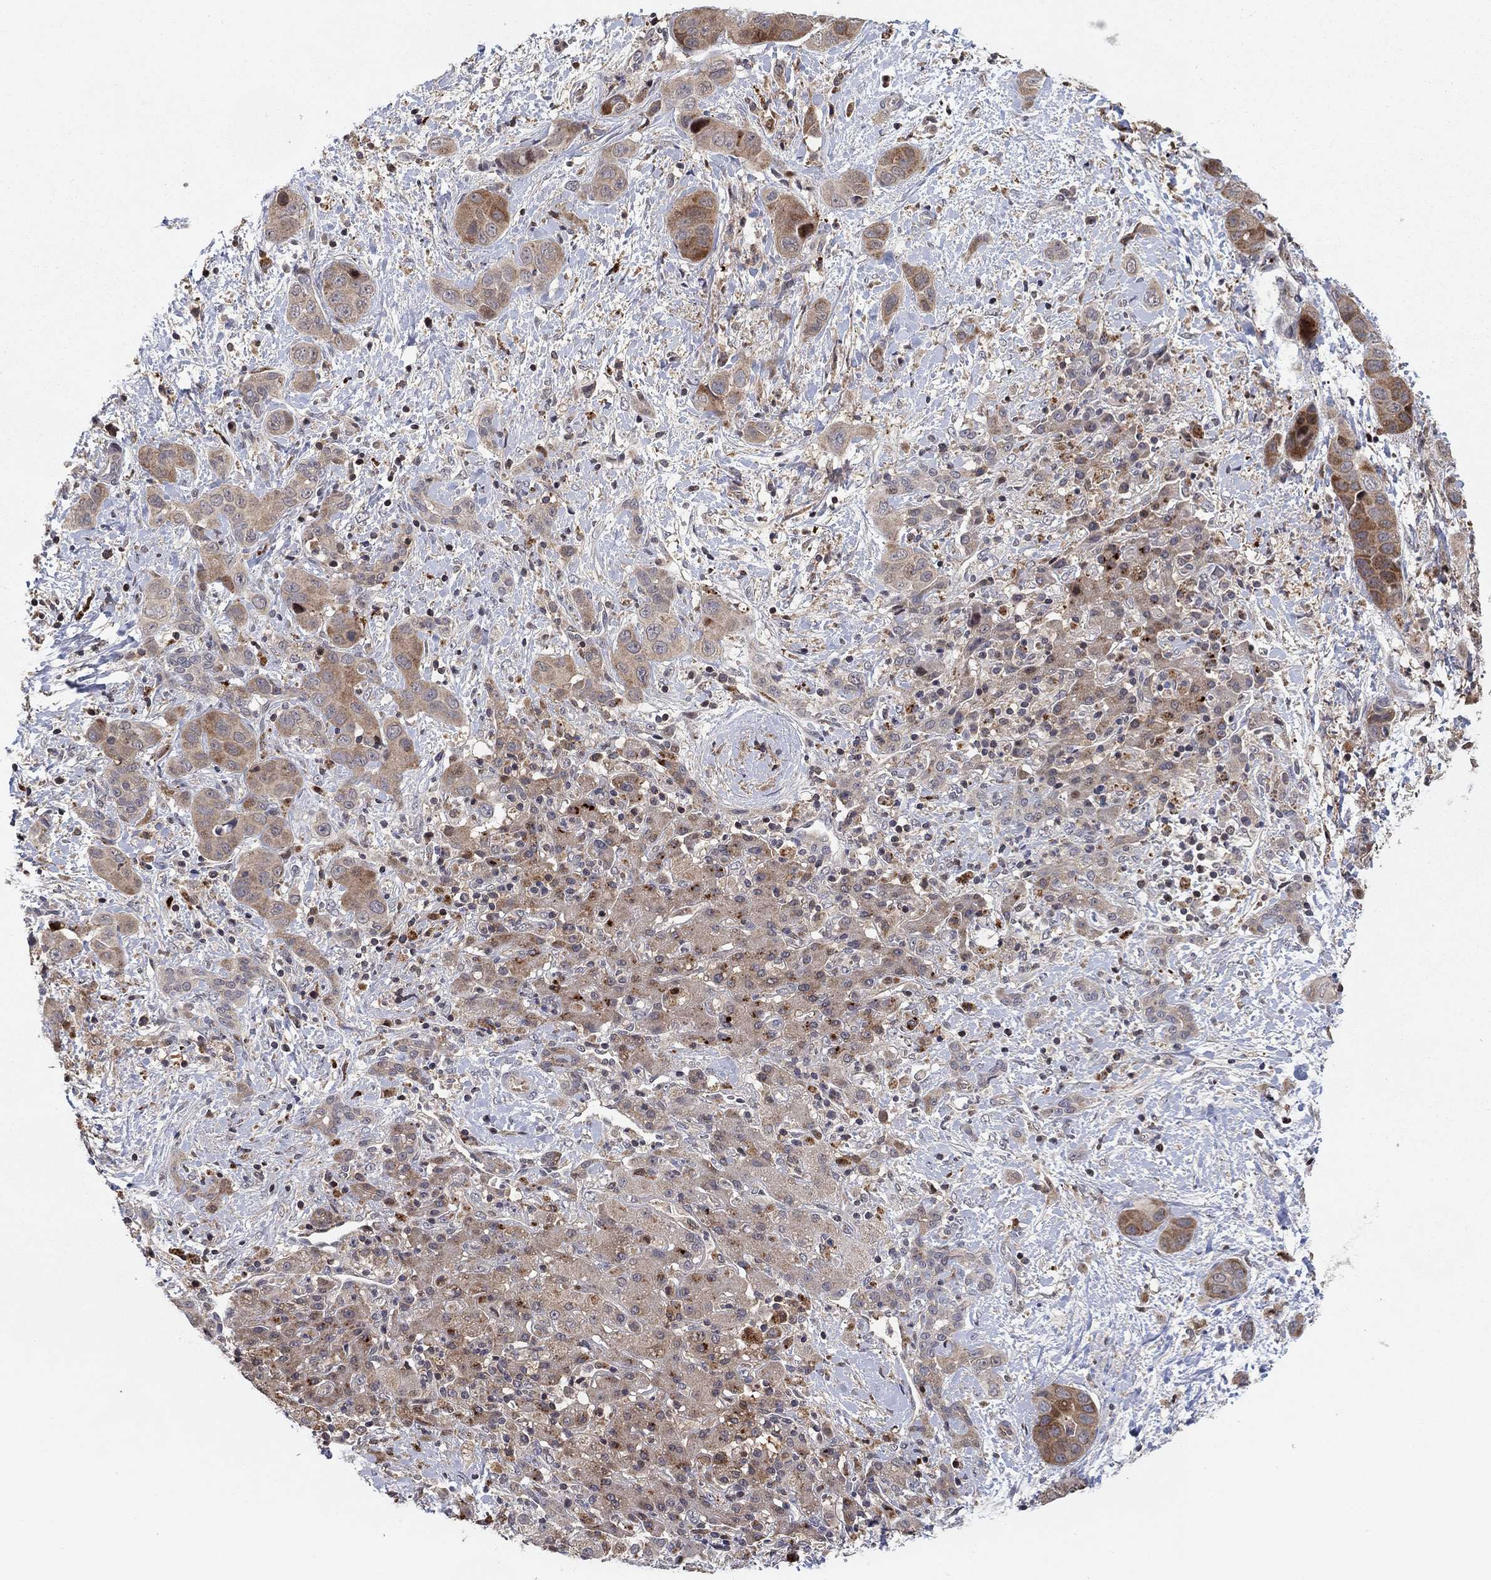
{"staining": {"intensity": "moderate", "quantity": "<25%", "location": "cytoplasmic/membranous"}, "tissue": "liver cancer", "cell_type": "Tumor cells", "image_type": "cancer", "snomed": [{"axis": "morphology", "description": "Cholangiocarcinoma"}, {"axis": "topography", "description": "Liver"}], "caption": "Human liver cholangiocarcinoma stained with a protein marker shows moderate staining in tumor cells.", "gene": "LPCAT4", "patient": {"sex": "female", "age": 52}}